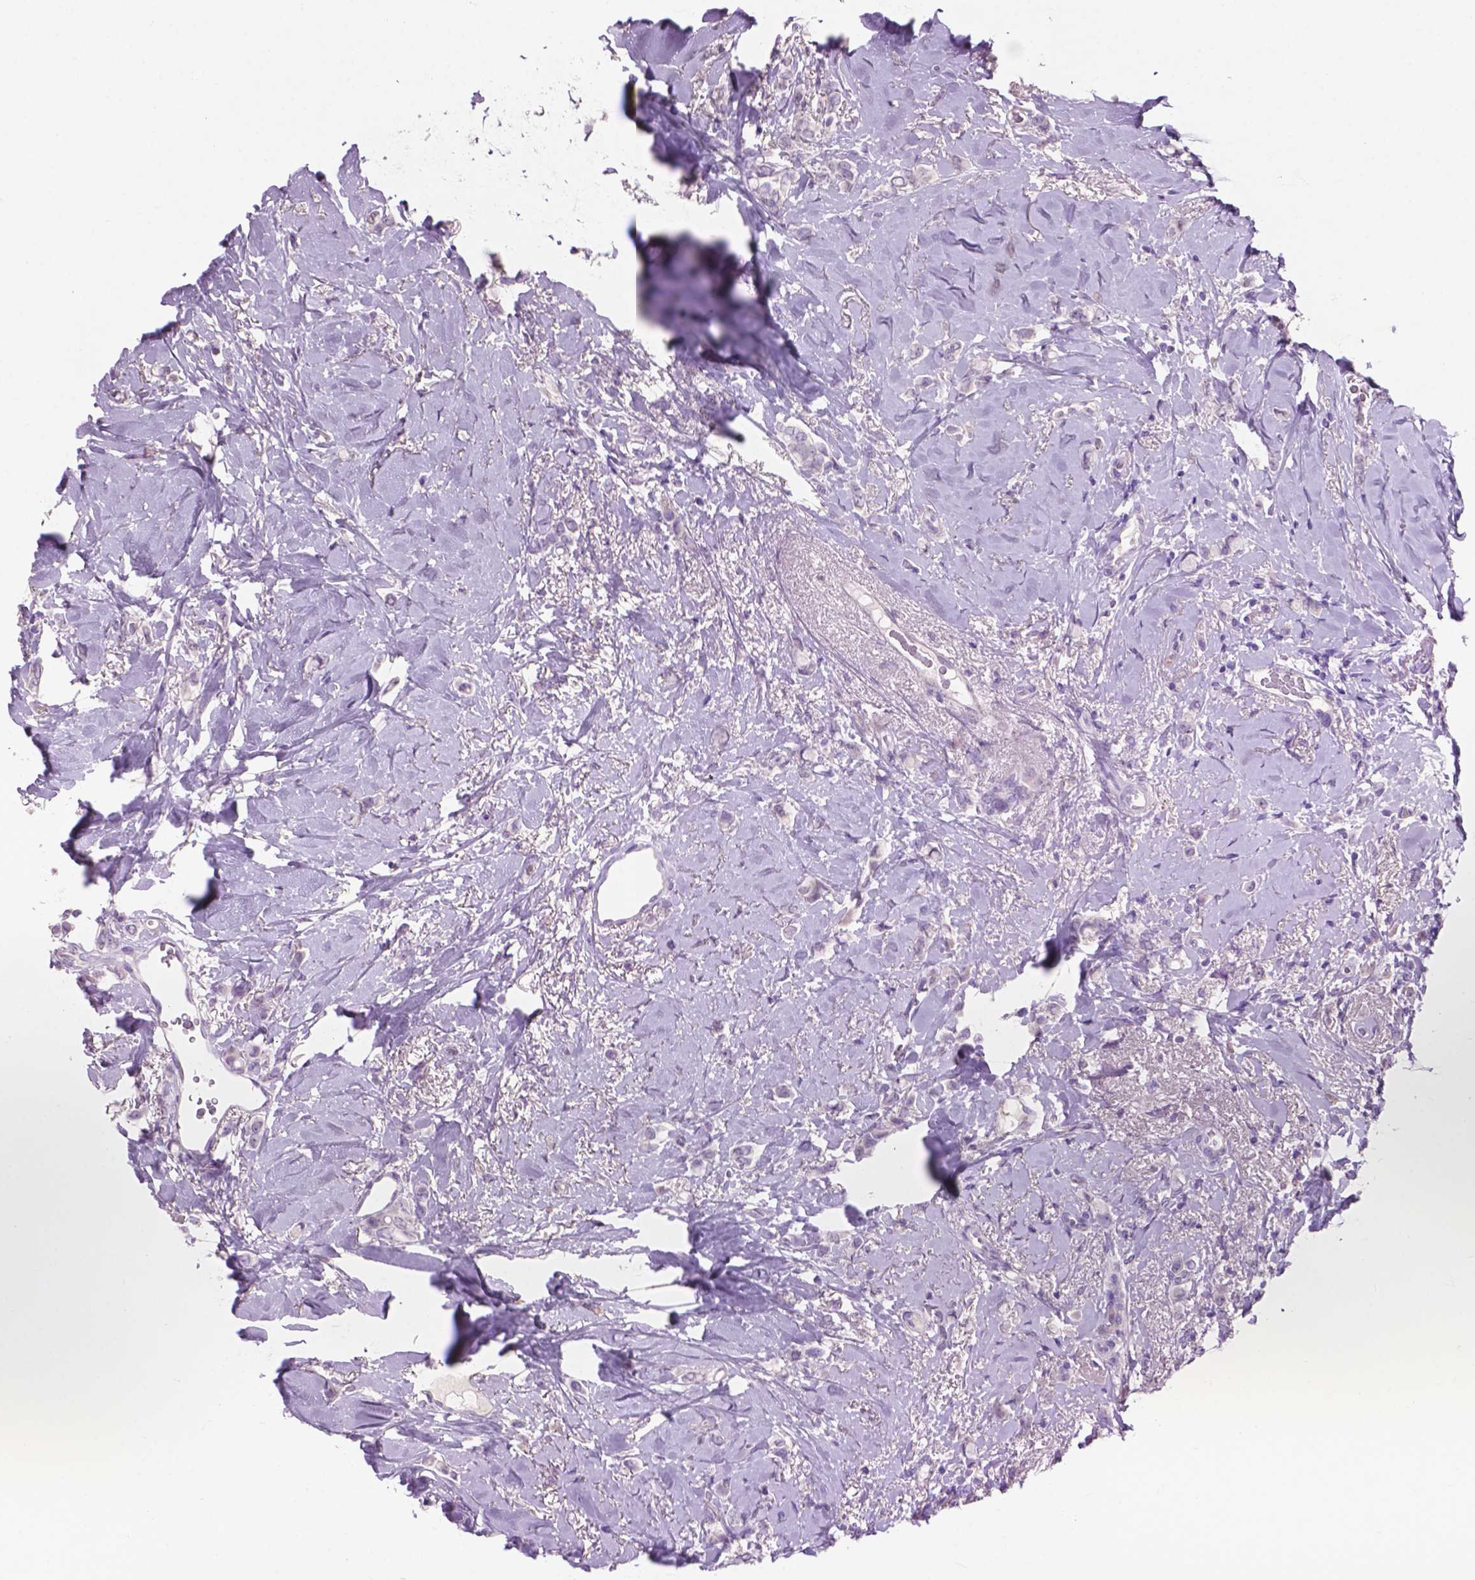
{"staining": {"intensity": "negative", "quantity": "none", "location": "none"}, "tissue": "breast cancer", "cell_type": "Tumor cells", "image_type": "cancer", "snomed": [{"axis": "morphology", "description": "Lobular carcinoma"}, {"axis": "topography", "description": "Breast"}], "caption": "Immunohistochemistry (IHC) photomicrograph of neoplastic tissue: human breast cancer stained with DAB (3,3'-diaminobenzidine) shows no significant protein positivity in tumor cells. (Immunohistochemistry, brightfield microscopy, high magnification).", "gene": "CRYBA4", "patient": {"sex": "female", "age": 66}}